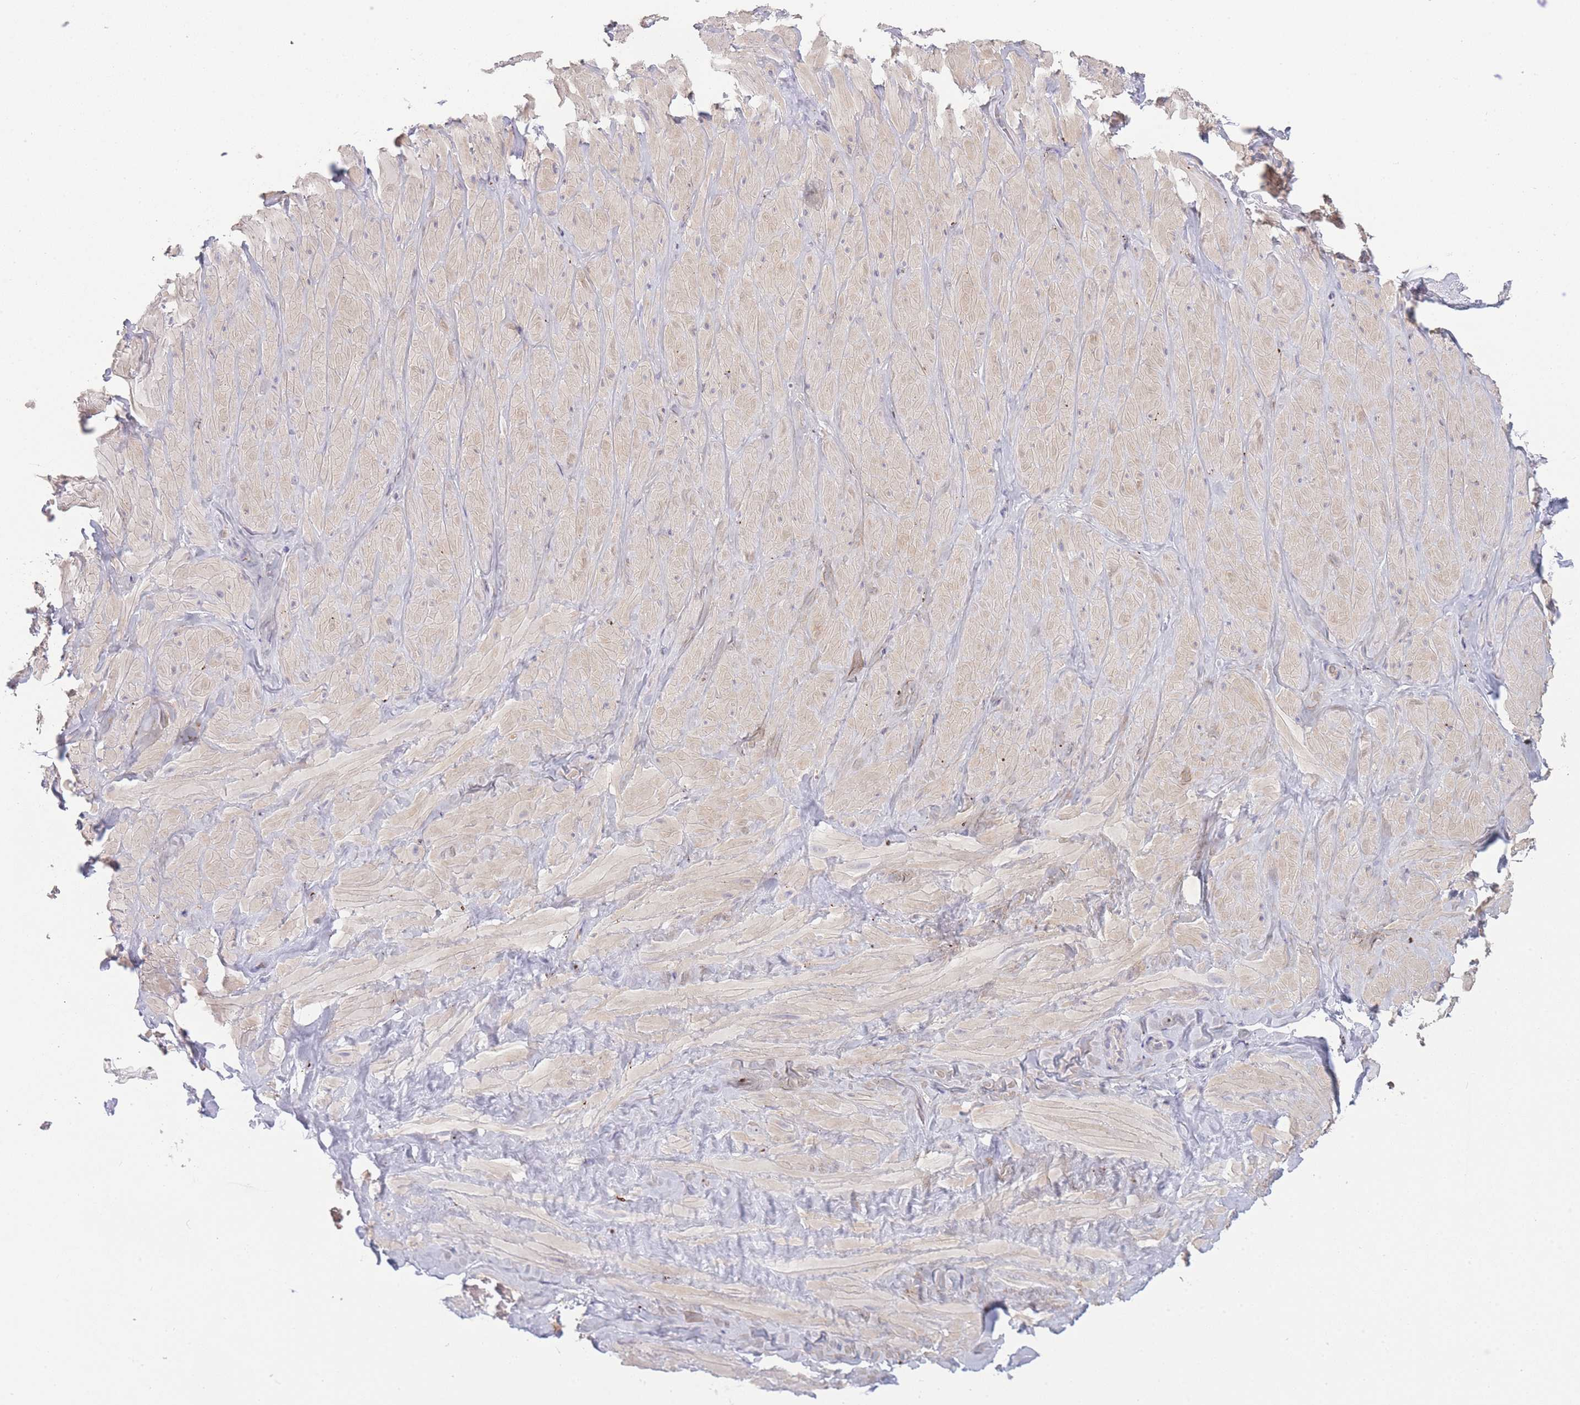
{"staining": {"intensity": "negative", "quantity": "none", "location": "none"}, "tissue": "adipose tissue", "cell_type": "Adipocytes", "image_type": "normal", "snomed": [{"axis": "morphology", "description": "Normal tissue, NOS"}, {"axis": "topography", "description": "Soft tissue"}, {"axis": "topography", "description": "Vascular tissue"}], "caption": "IHC of unremarkable human adipose tissue shows no positivity in adipocytes. Brightfield microscopy of IHC stained with DAB (brown) and hematoxylin (blue), captured at high magnification.", "gene": "TRIM61", "patient": {"sex": "male", "age": 41}}